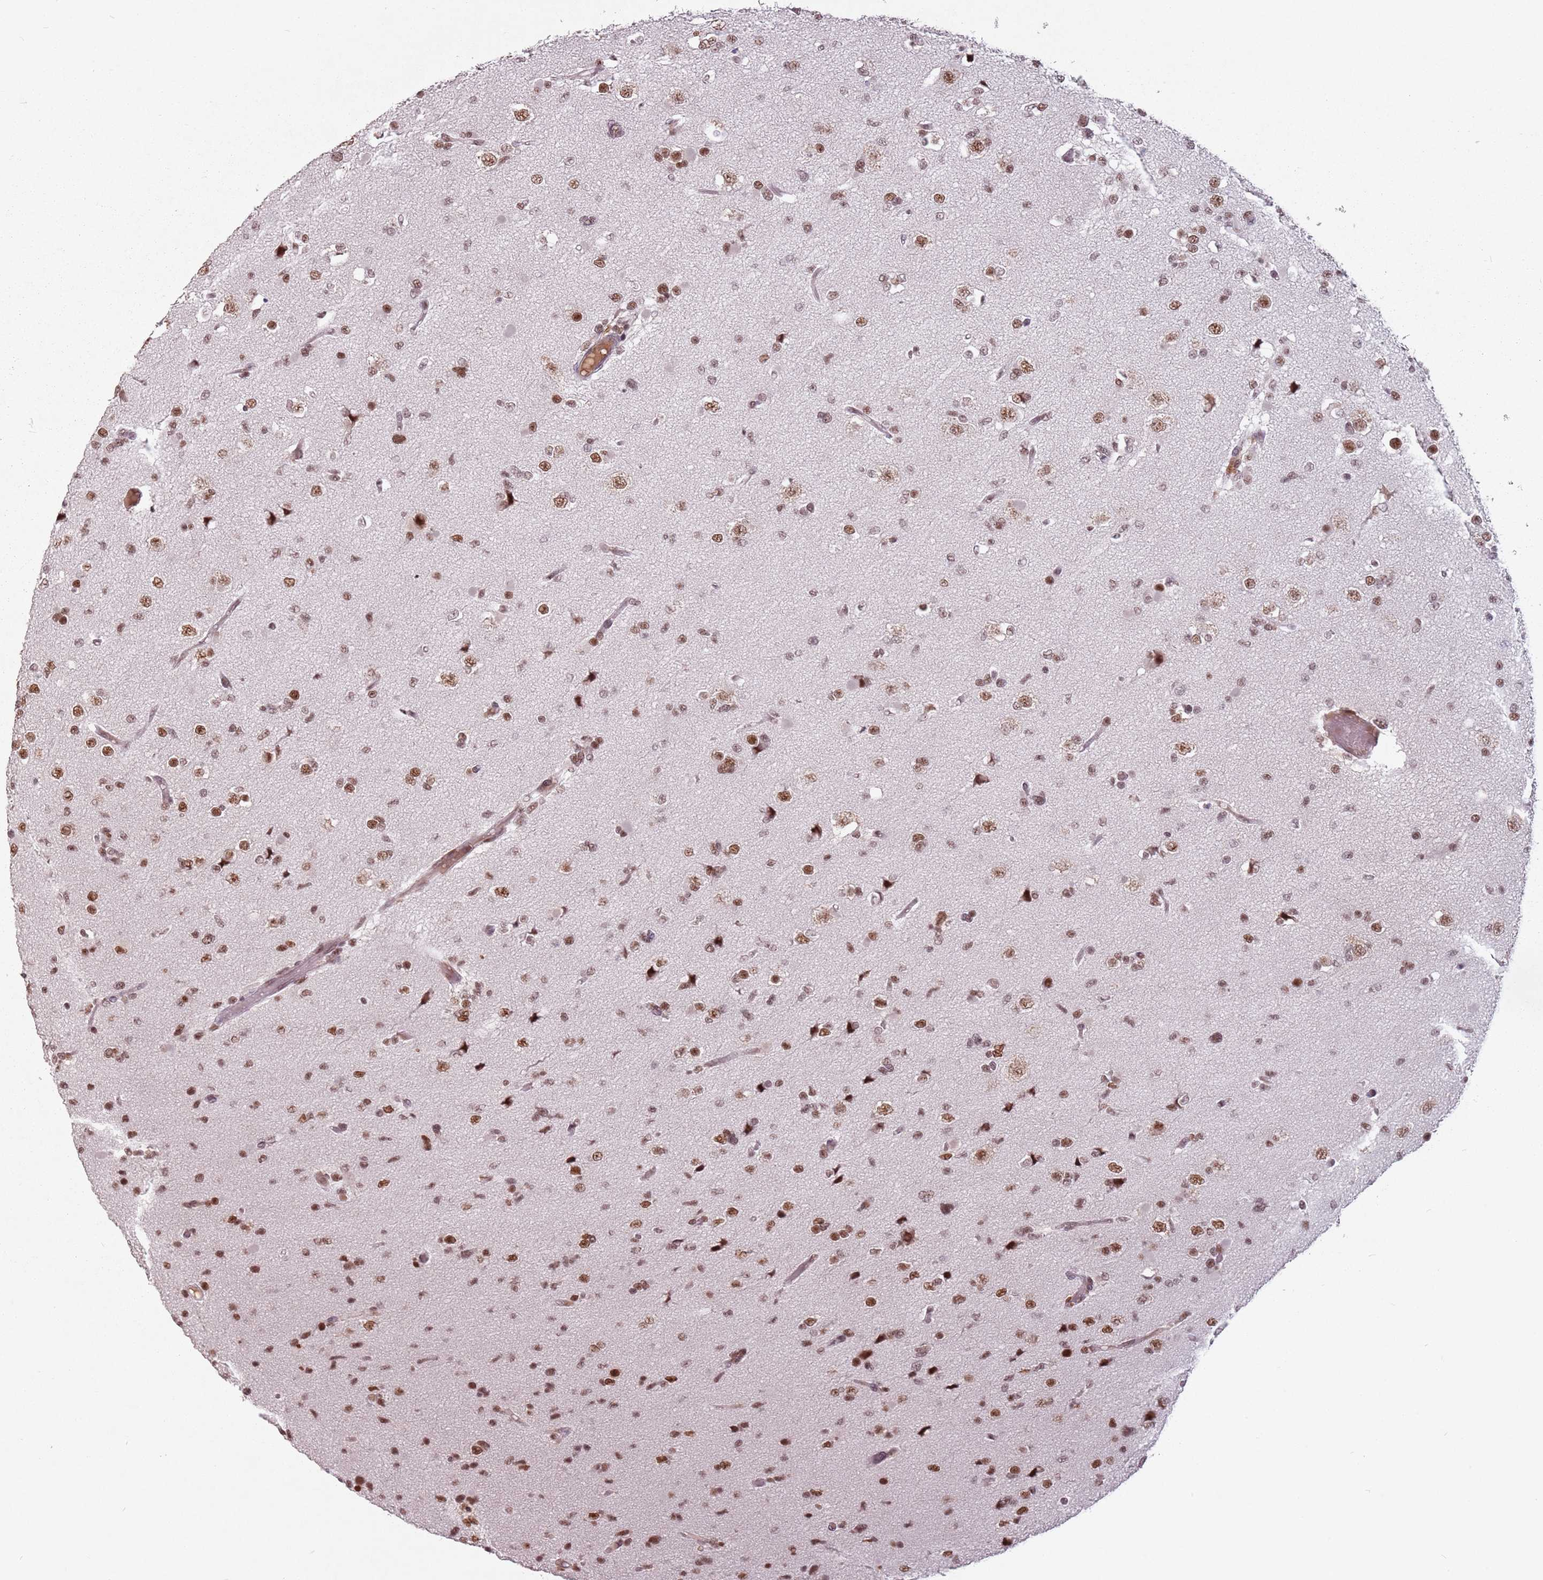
{"staining": {"intensity": "moderate", "quantity": ">75%", "location": "nuclear"}, "tissue": "glioma", "cell_type": "Tumor cells", "image_type": "cancer", "snomed": [{"axis": "morphology", "description": "Glioma, malignant, Low grade"}, {"axis": "topography", "description": "Brain"}], "caption": "Human malignant glioma (low-grade) stained with a brown dye displays moderate nuclear positive staining in about >75% of tumor cells.", "gene": "NCBP1", "patient": {"sex": "female", "age": 22}}